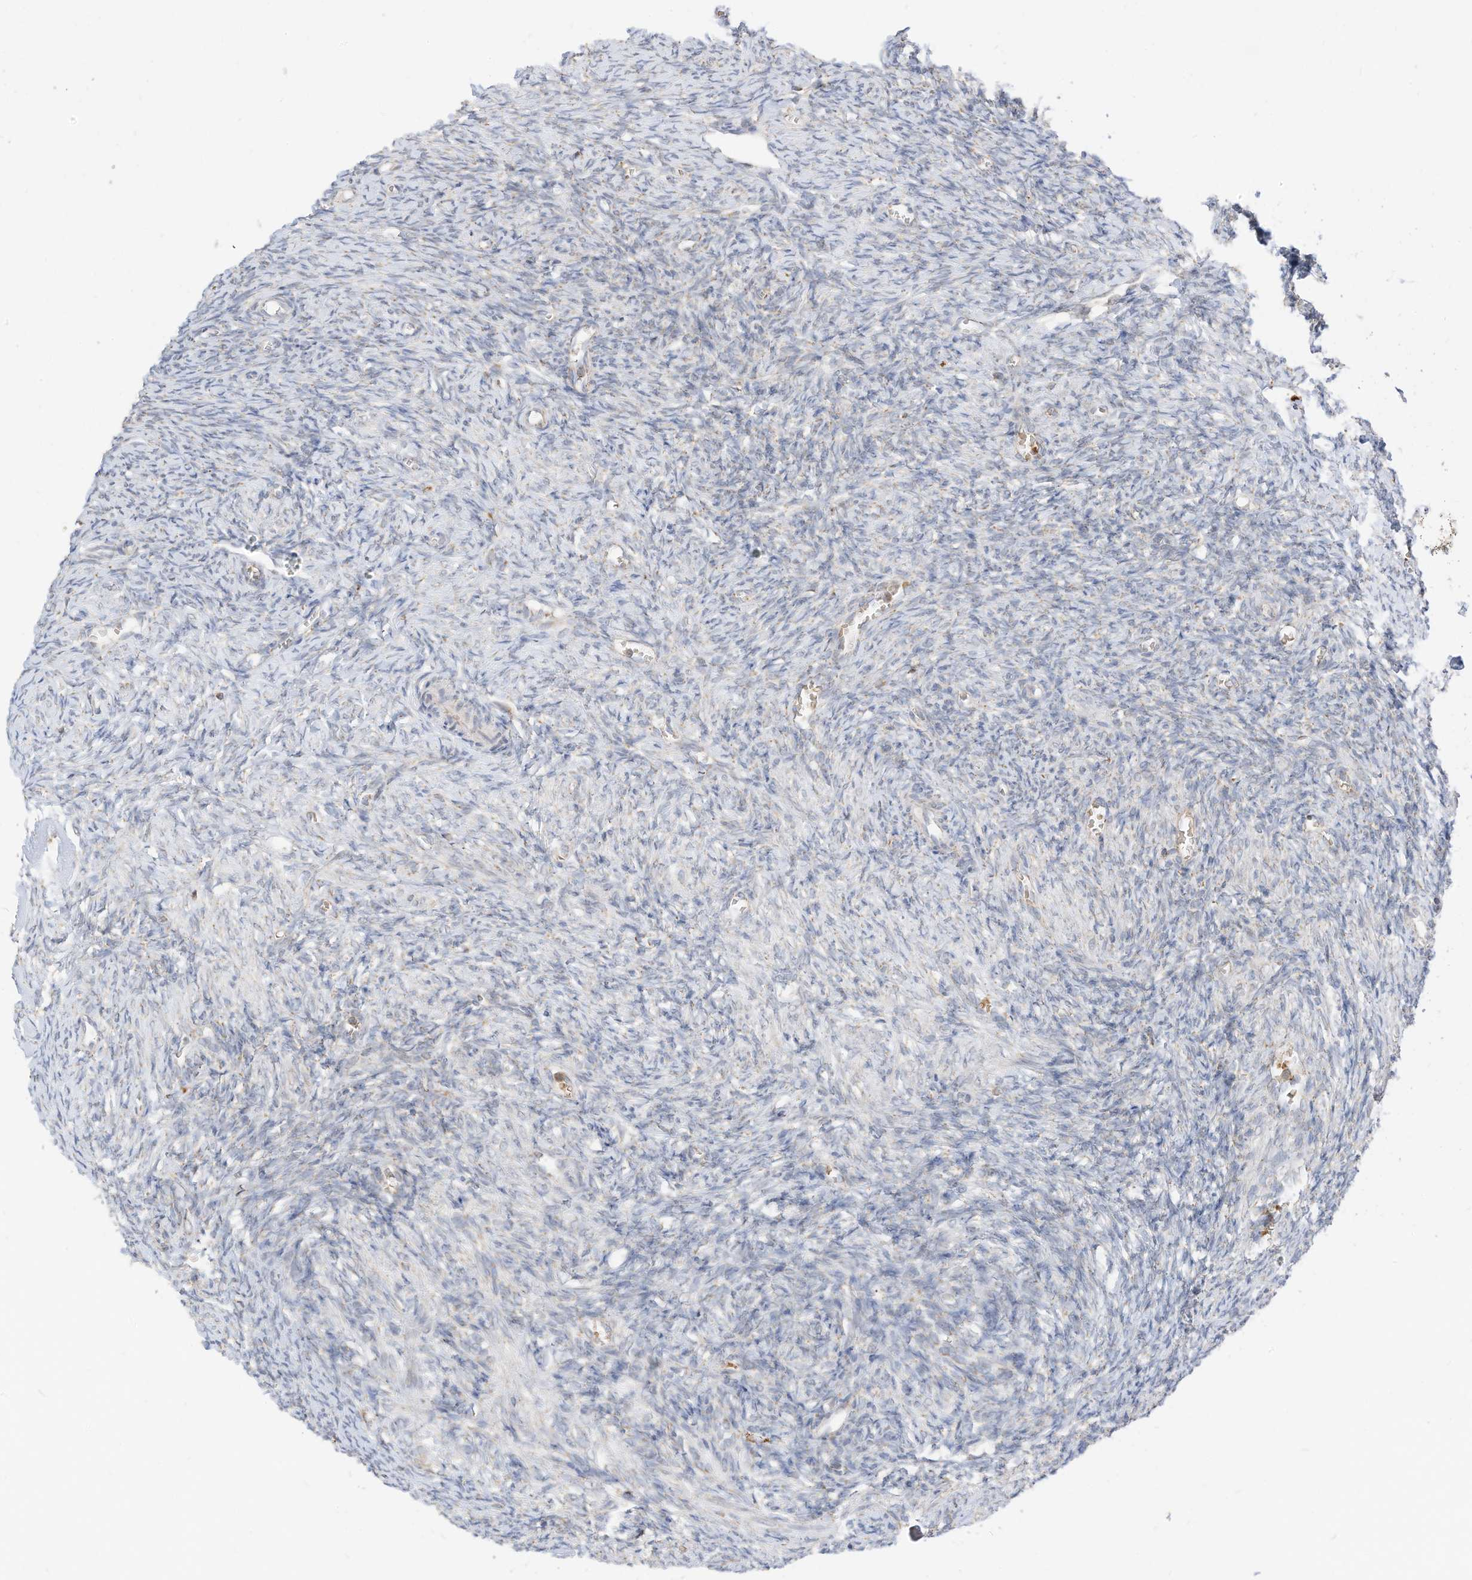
{"staining": {"intensity": "strong", "quantity": ">75%", "location": "cytoplasmic/membranous"}, "tissue": "ovary", "cell_type": "Follicle cells", "image_type": "normal", "snomed": [{"axis": "morphology", "description": "Normal tissue, NOS"}, {"axis": "topography", "description": "Ovary"}], "caption": "Immunohistochemical staining of benign human ovary reveals strong cytoplasmic/membranous protein positivity in approximately >75% of follicle cells.", "gene": "MTUS2", "patient": {"sex": "female", "age": 27}}